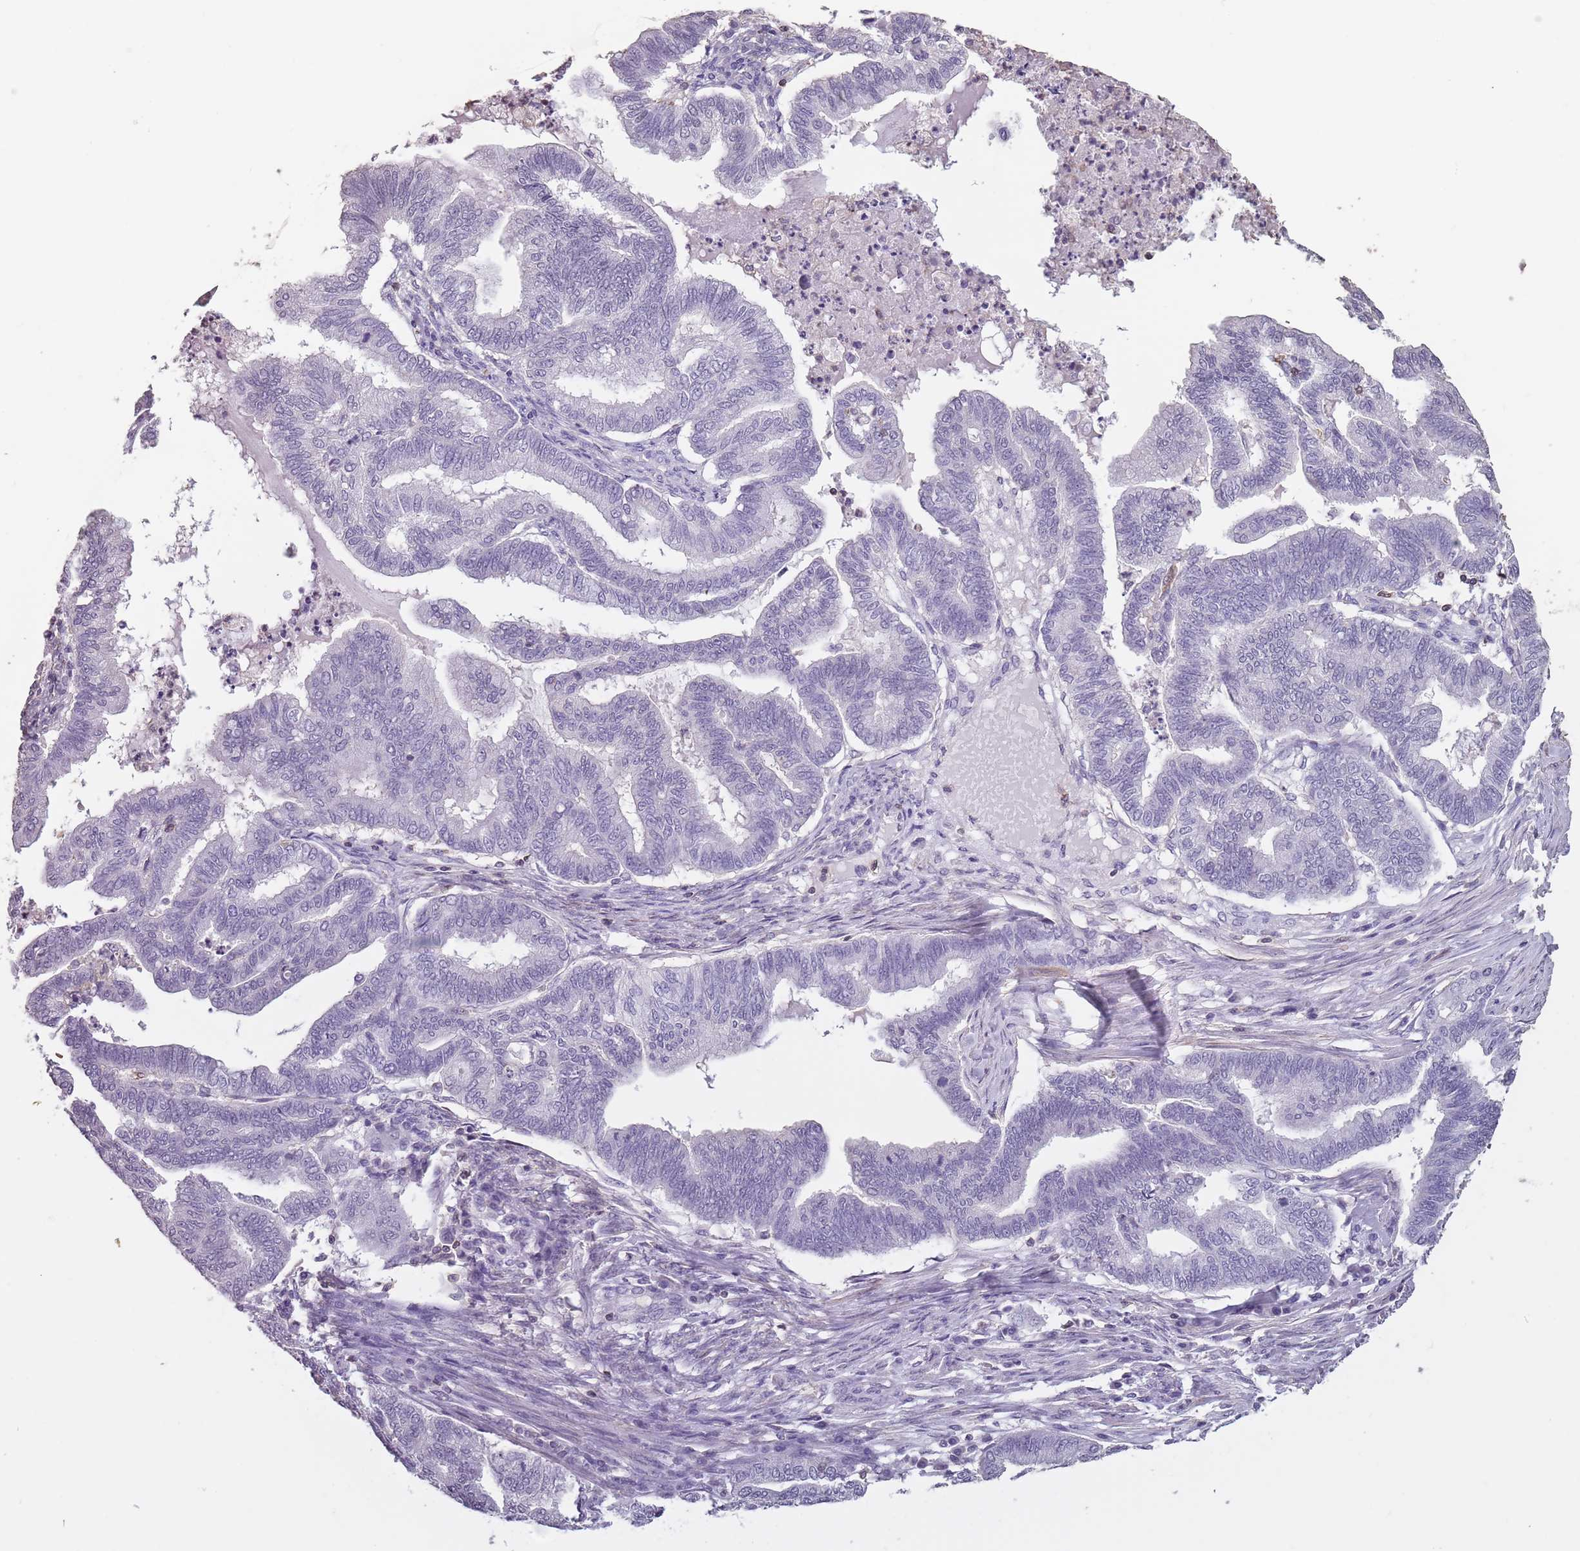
{"staining": {"intensity": "negative", "quantity": "none", "location": "none"}, "tissue": "endometrial cancer", "cell_type": "Tumor cells", "image_type": "cancer", "snomed": [{"axis": "morphology", "description": "Adenocarcinoma, NOS"}, {"axis": "topography", "description": "Endometrium"}], "caption": "Adenocarcinoma (endometrial) was stained to show a protein in brown. There is no significant expression in tumor cells.", "gene": "SUN5", "patient": {"sex": "female", "age": 79}}